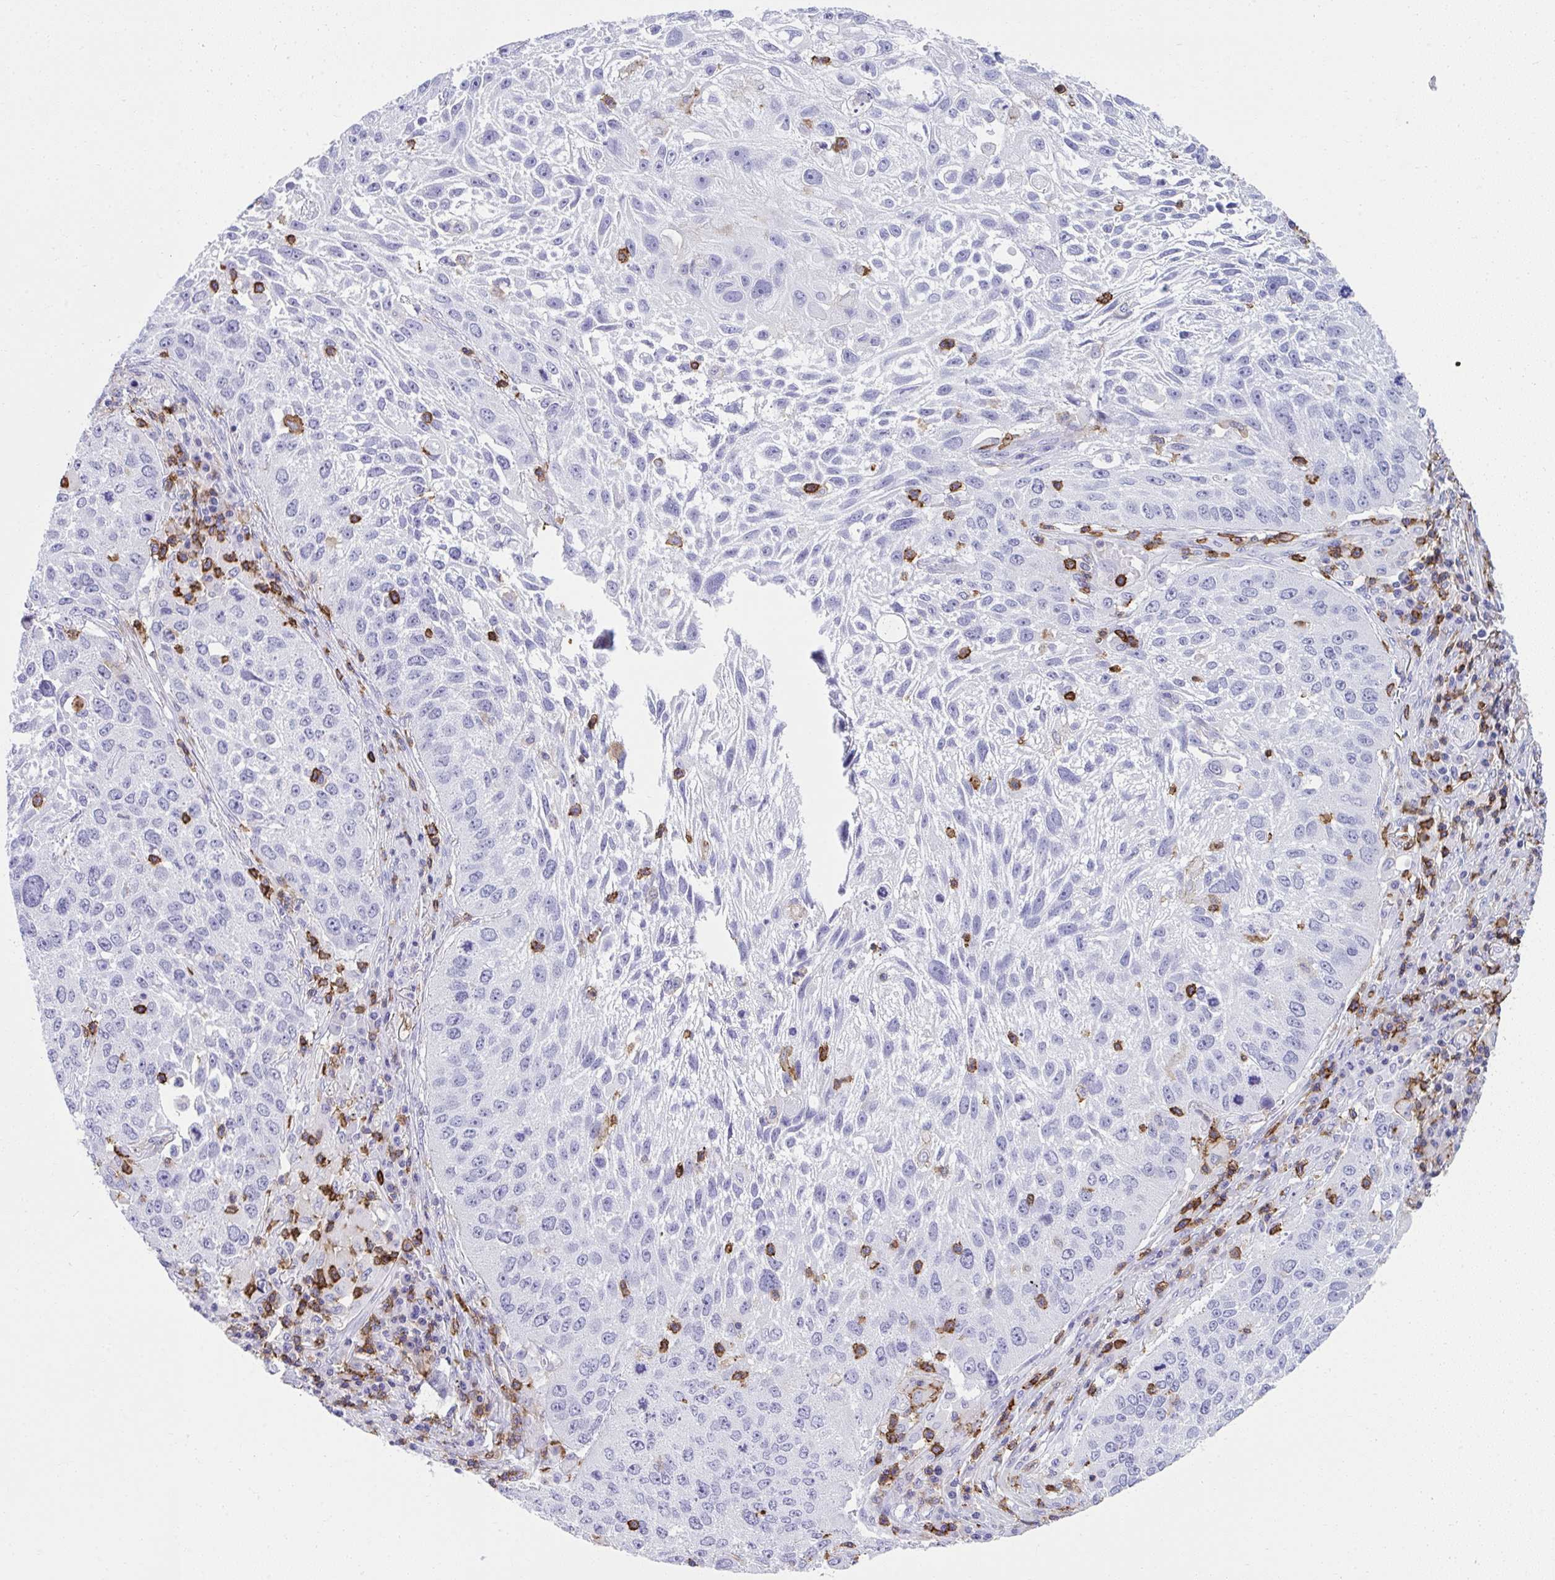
{"staining": {"intensity": "negative", "quantity": "none", "location": "none"}, "tissue": "lung cancer", "cell_type": "Tumor cells", "image_type": "cancer", "snomed": [{"axis": "morphology", "description": "Normal morphology"}, {"axis": "morphology", "description": "Squamous cell carcinoma, NOS"}, {"axis": "topography", "description": "Lymph node"}, {"axis": "topography", "description": "Lung"}], "caption": "DAB immunohistochemical staining of lung squamous cell carcinoma exhibits no significant expression in tumor cells. (Immunohistochemistry, brightfield microscopy, high magnification).", "gene": "SPN", "patient": {"sex": "male", "age": 67}}